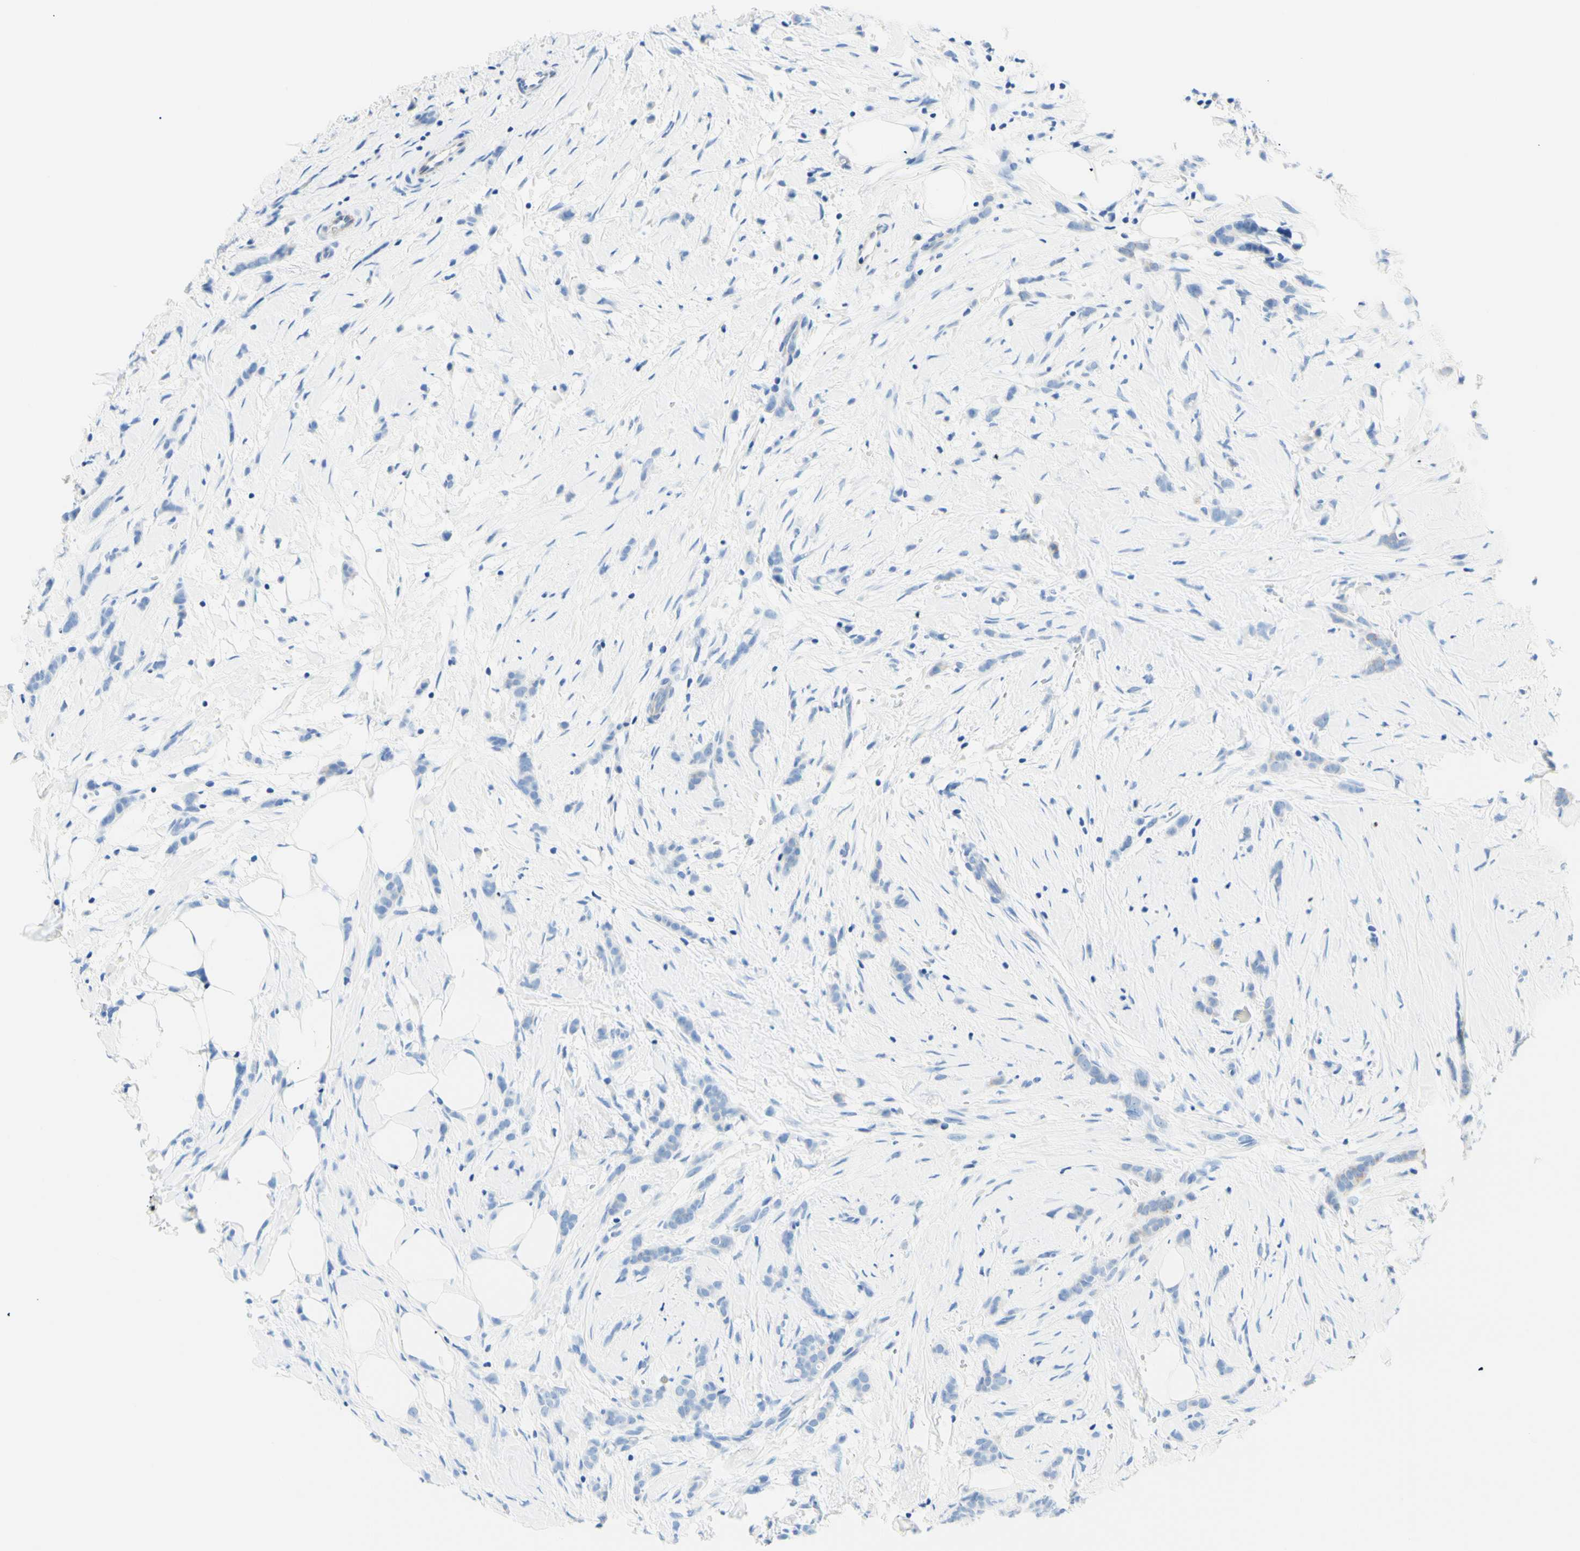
{"staining": {"intensity": "negative", "quantity": "none", "location": "none"}, "tissue": "breast cancer", "cell_type": "Tumor cells", "image_type": "cancer", "snomed": [{"axis": "morphology", "description": "Lobular carcinoma, in situ"}, {"axis": "morphology", "description": "Lobular carcinoma"}, {"axis": "topography", "description": "Breast"}], "caption": "This is an immunohistochemistry (IHC) image of human breast cancer (lobular carcinoma). There is no staining in tumor cells.", "gene": "HPCA", "patient": {"sex": "female", "age": 41}}